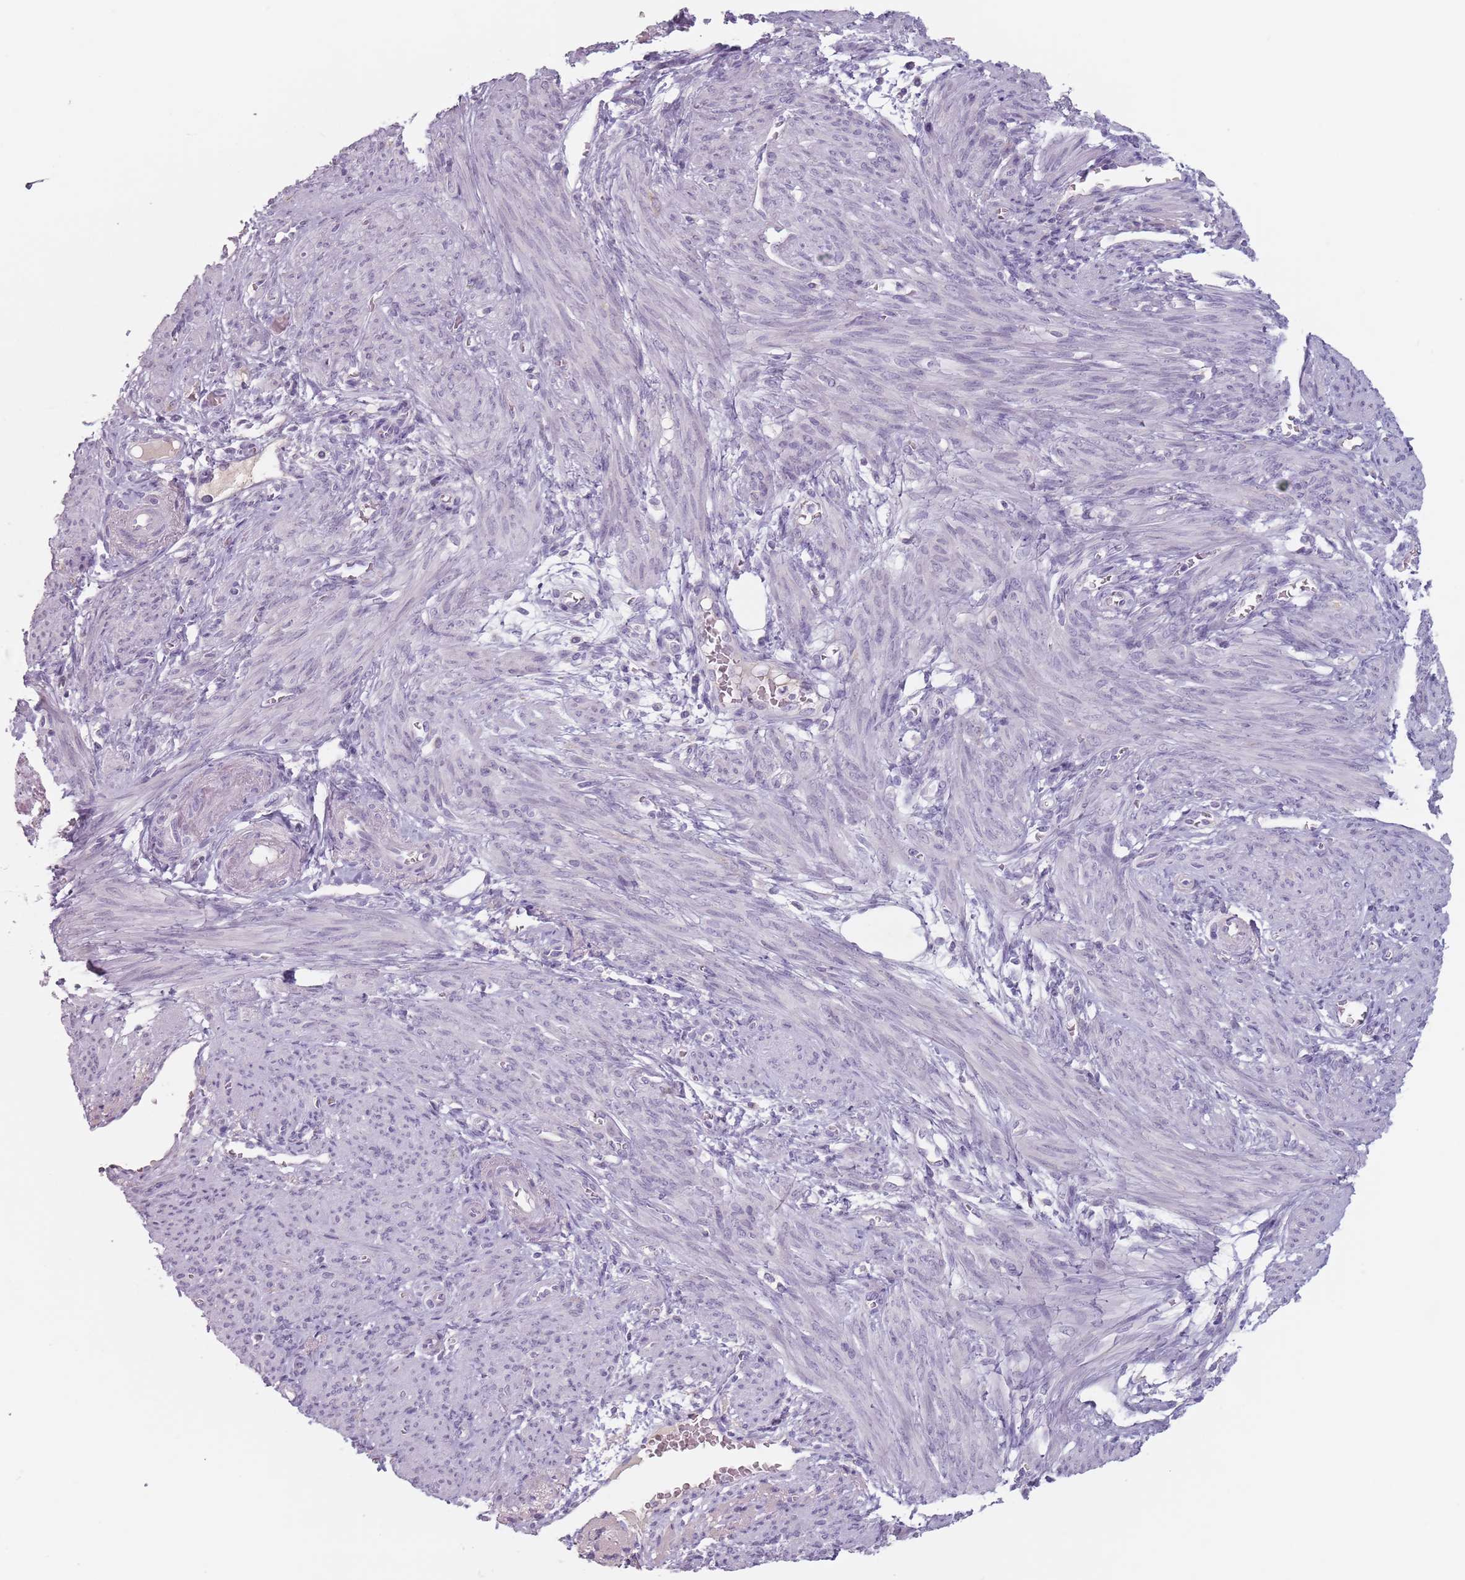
{"staining": {"intensity": "negative", "quantity": "none", "location": "none"}, "tissue": "smooth muscle", "cell_type": "Smooth muscle cells", "image_type": "normal", "snomed": [{"axis": "morphology", "description": "Normal tissue, NOS"}, {"axis": "topography", "description": "Smooth muscle"}], "caption": "Immunohistochemical staining of benign human smooth muscle shows no significant staining in smooth muscle cells.", "gene": "CEP19", "patient": {"sex": "female", "age": 39}}